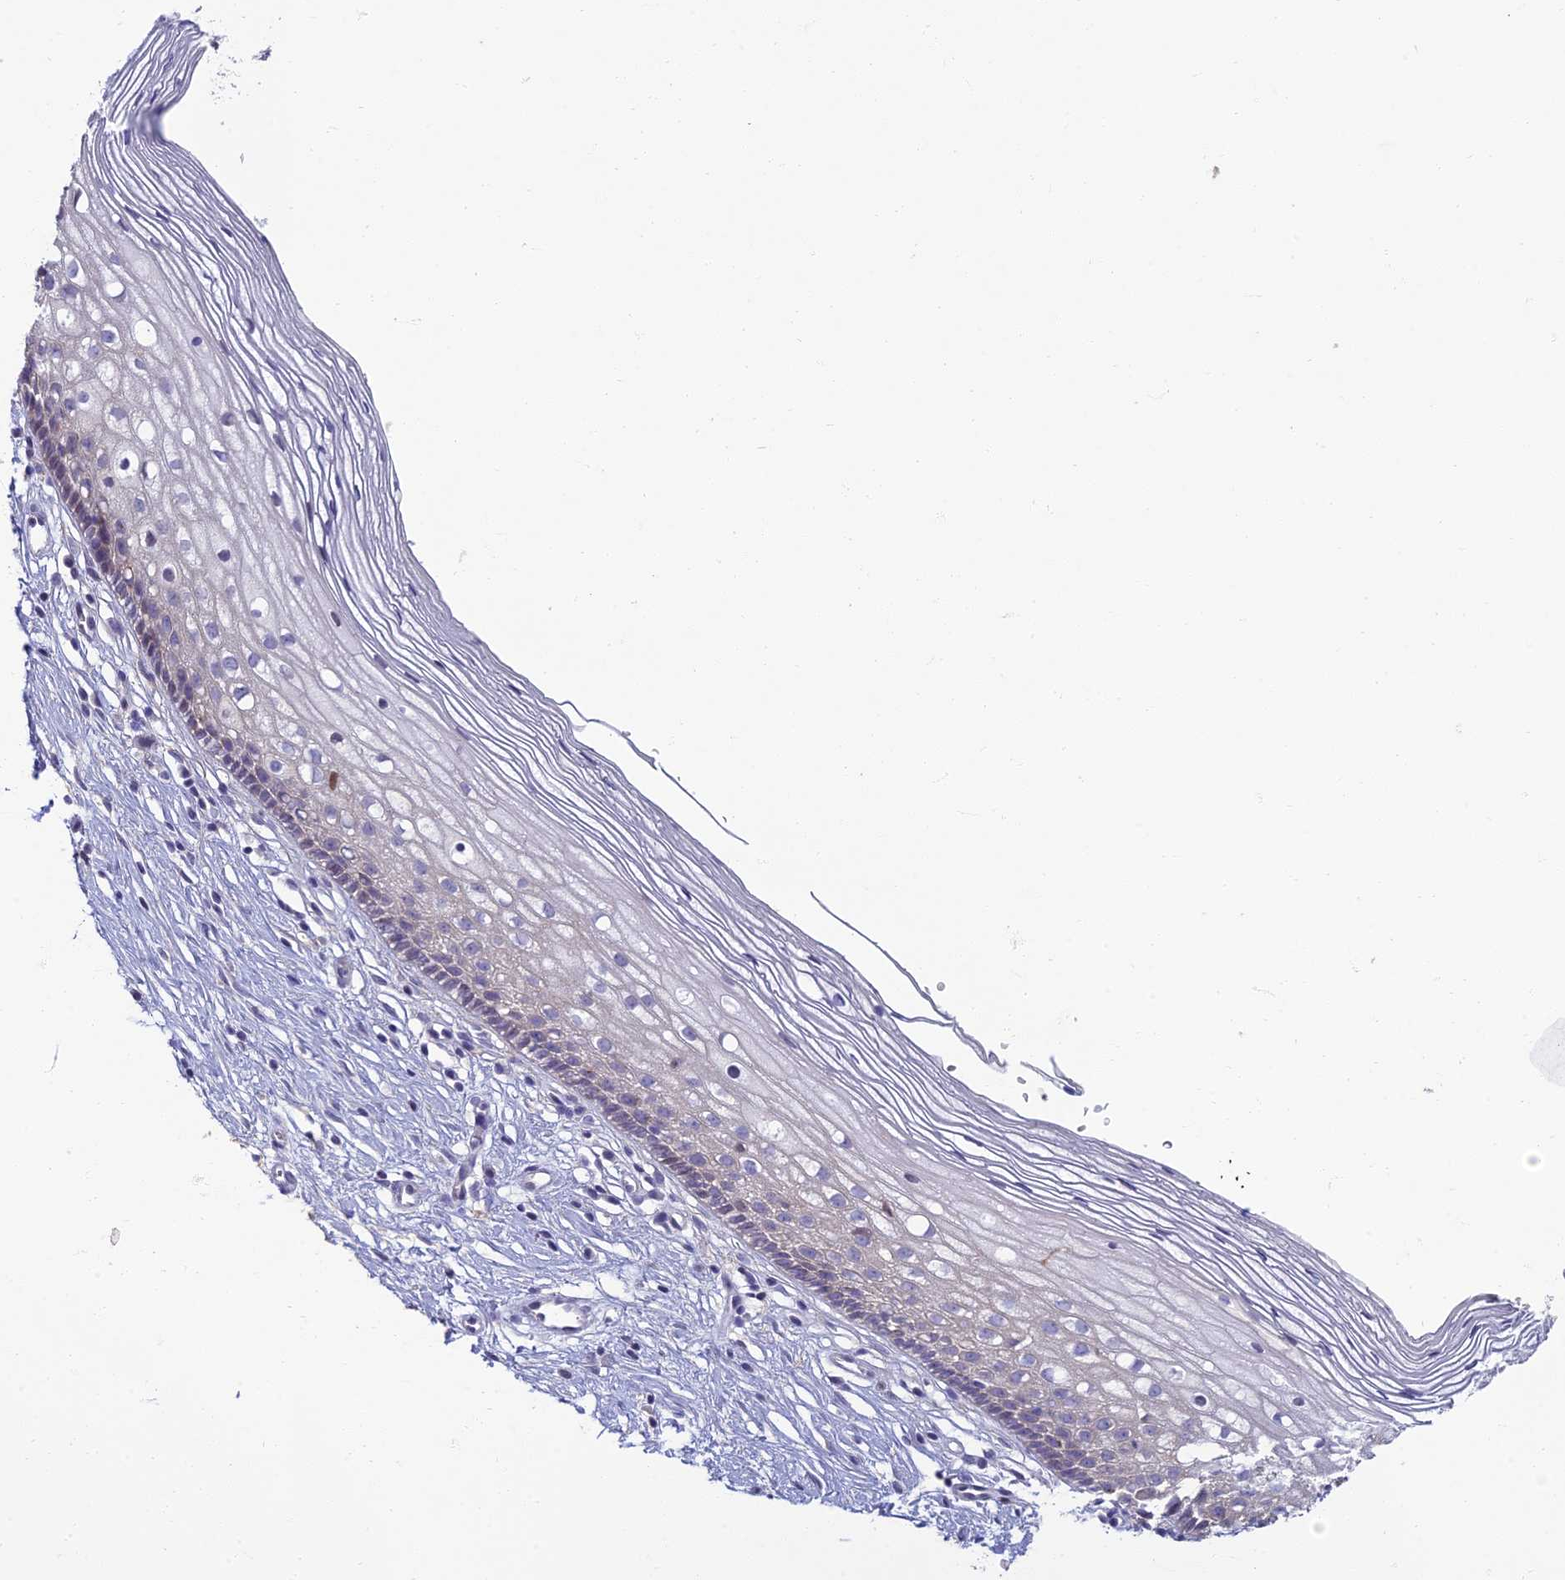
{"staining": {"intensity": "negative", "quantity": "none", "location": "none"}, "tissue": "cervix", "cell_type": "Glandular cells", "image_type": "normal", "snomed": [{"axis": "morphology", "description": "Normal tissue, NOS"}, {"axis": "topography", "description": "Cervix"}], "caption": "Immunohistochemical staining of benign cervix displays no significant positivity in glandular cells. (DAB (3,3'-diaminobenzidine) immunohistochemistry with hematoxylin counter stain).", "gene": "NEURL1", "patient": {"sex": "female", "age": 27}}